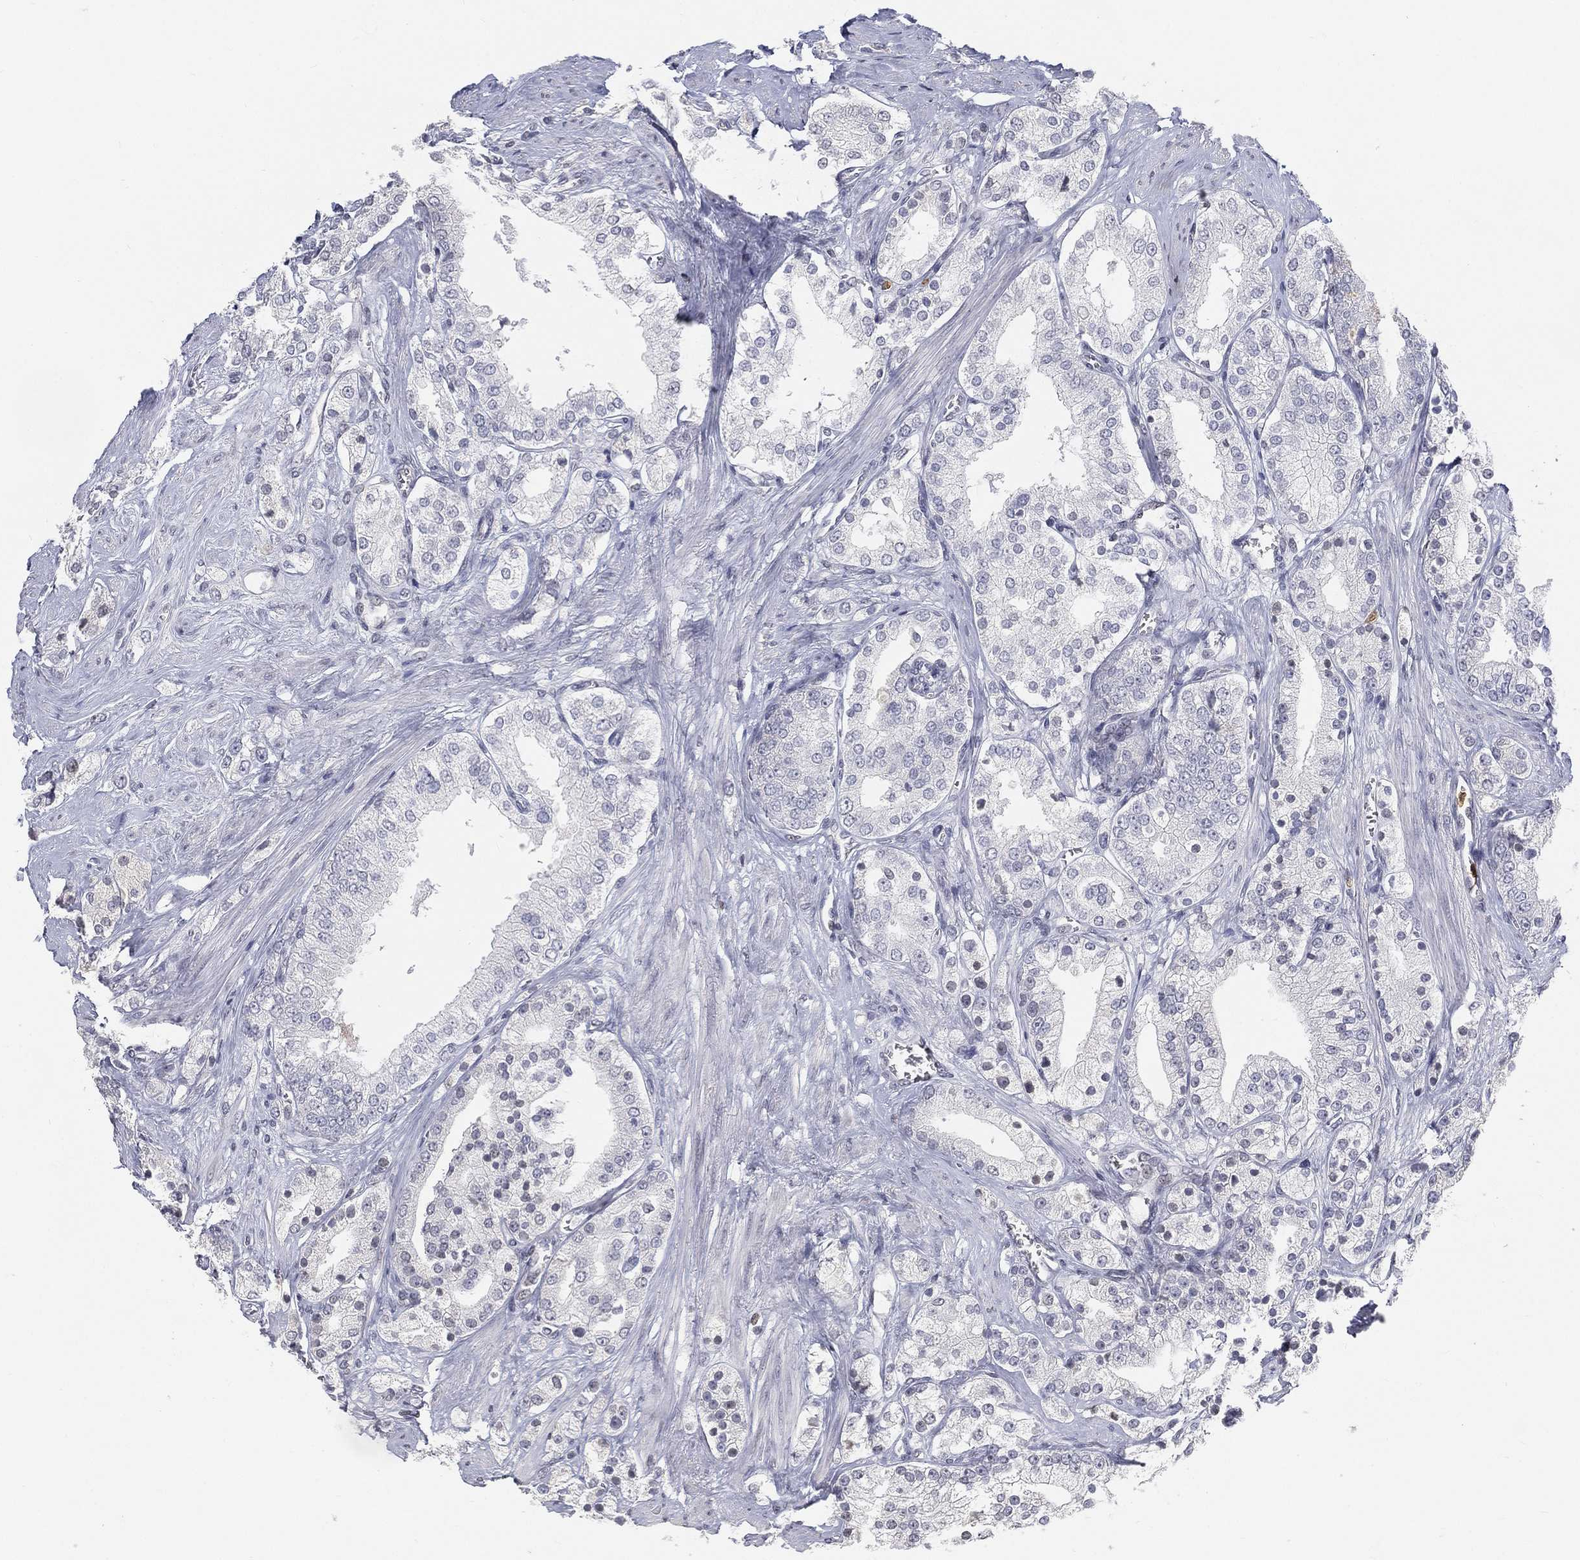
{"staining": {"intensity": "negative", "quantity": "none", "location": "none"}, "tissue": "prostate cancer", "cell_type": "Tumor cells", "image_type": "cancer", "snomed": [{"axis": "morphology", "description": "Adenocarcinoma, NOS"}, {"axis": "topography", "description": "Prostate and seminal vesicle, NOS"}, {"axis": "topography", "description": "Prostate"}], "caption": "Tumor cells are negative for brown protein staining in prostate adenocarcinoma. (DAB immunohistochemistry visualized using brightfield microscopy, high magnification).", "gene": "ARG1", "patient": {"sex": "male", "age": 67}}